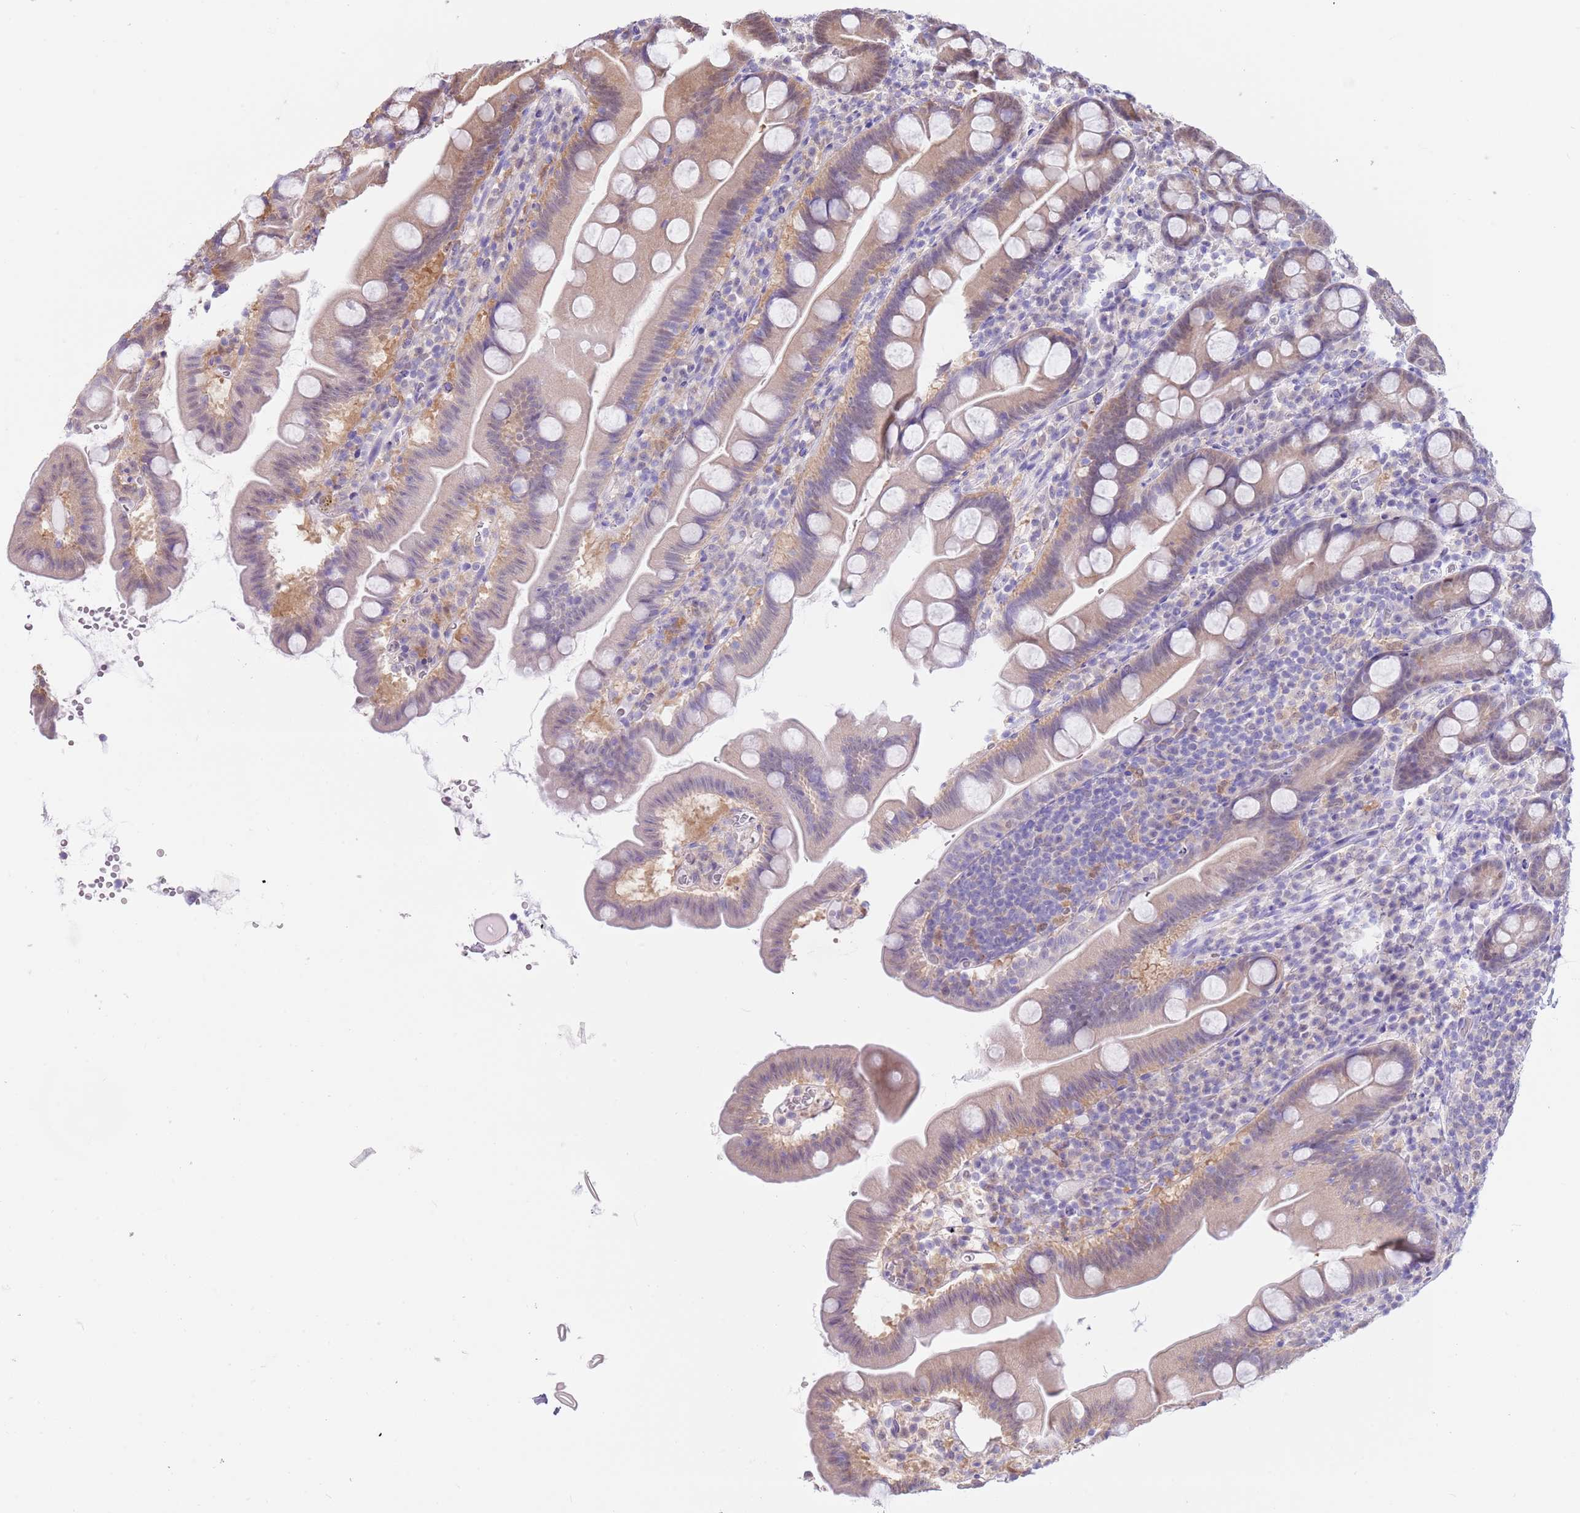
{"staining": {"intensity": "negative", "quantity": "none", "location": "none"}, "tissue": "small intestine", "cell_type": "Glandular cells", "image_type": "normal", "snomed": [{"axis": "morphology", "description": "Normal tissue, NOS"}, {"axis": "topography", "description": "Small intestine"}], "caption": "Normal small intestine was stained to show a protein in brown. There is no significant expression in glandular cells.", "gene": "DDI2", "patient": {"sex": "female", "age": 68}}